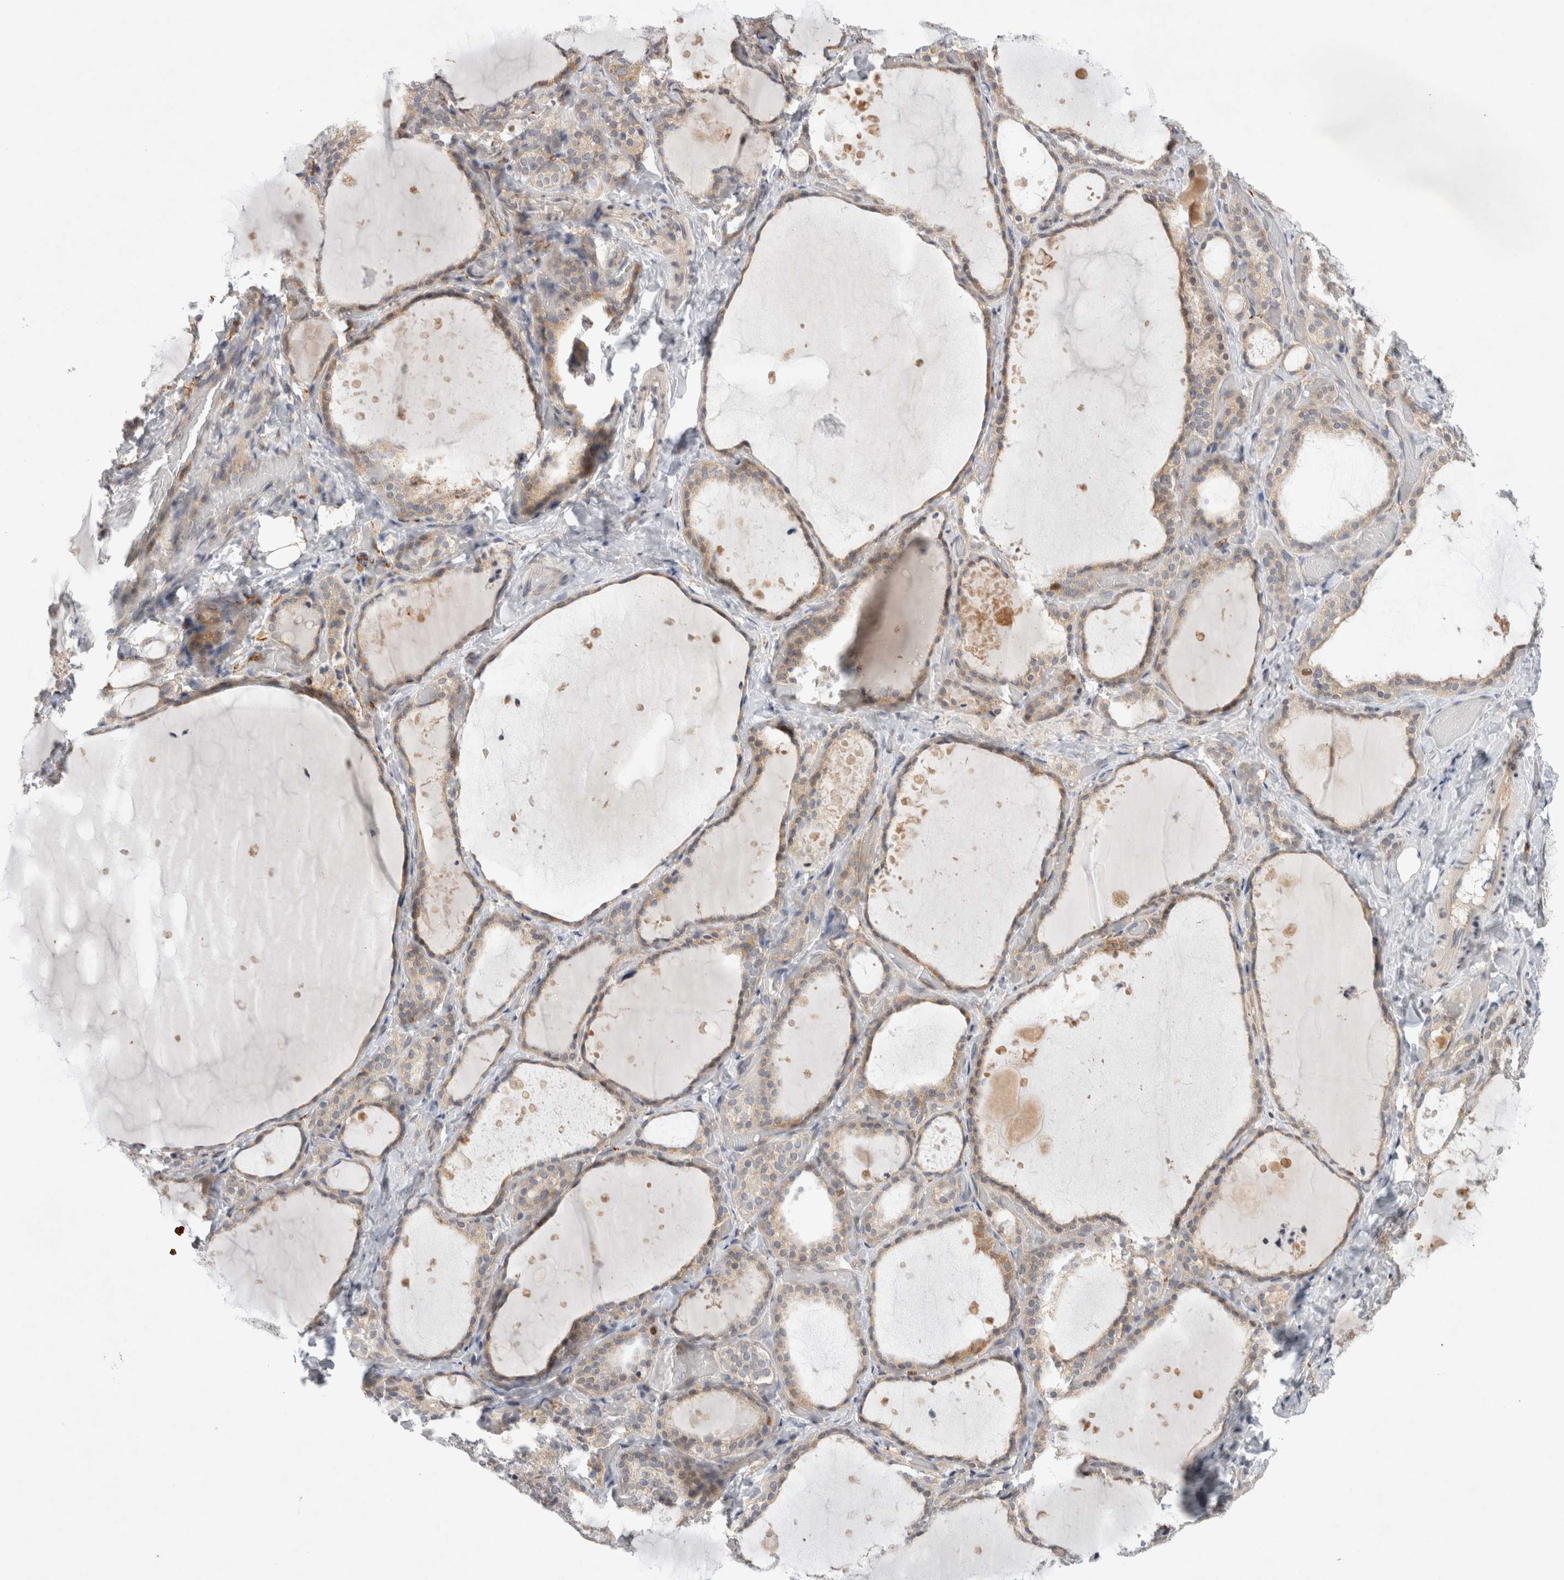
{"staining": {"intensity": "weak", "quantity": ">75%", "location": "cytoplasmic/membranous"}, "tissue": "thyroid gland", "cell_type": "Glandular cells", "image_type": "normal", "snomed": [{"axis": "morphology", "description": "Normal tissue, NOS"}, {"axis": "topography", "description": "Thyroid gland"}], "caption": "Approximately >75% of glandular cells in normal human thyroid gland demonstrate weak cytoplasmic/membranous protein staining as visualized by brown immunohistochemical staining.", "gene": "CDCA7L", "patient": {"sex": "female", "age": 44}}